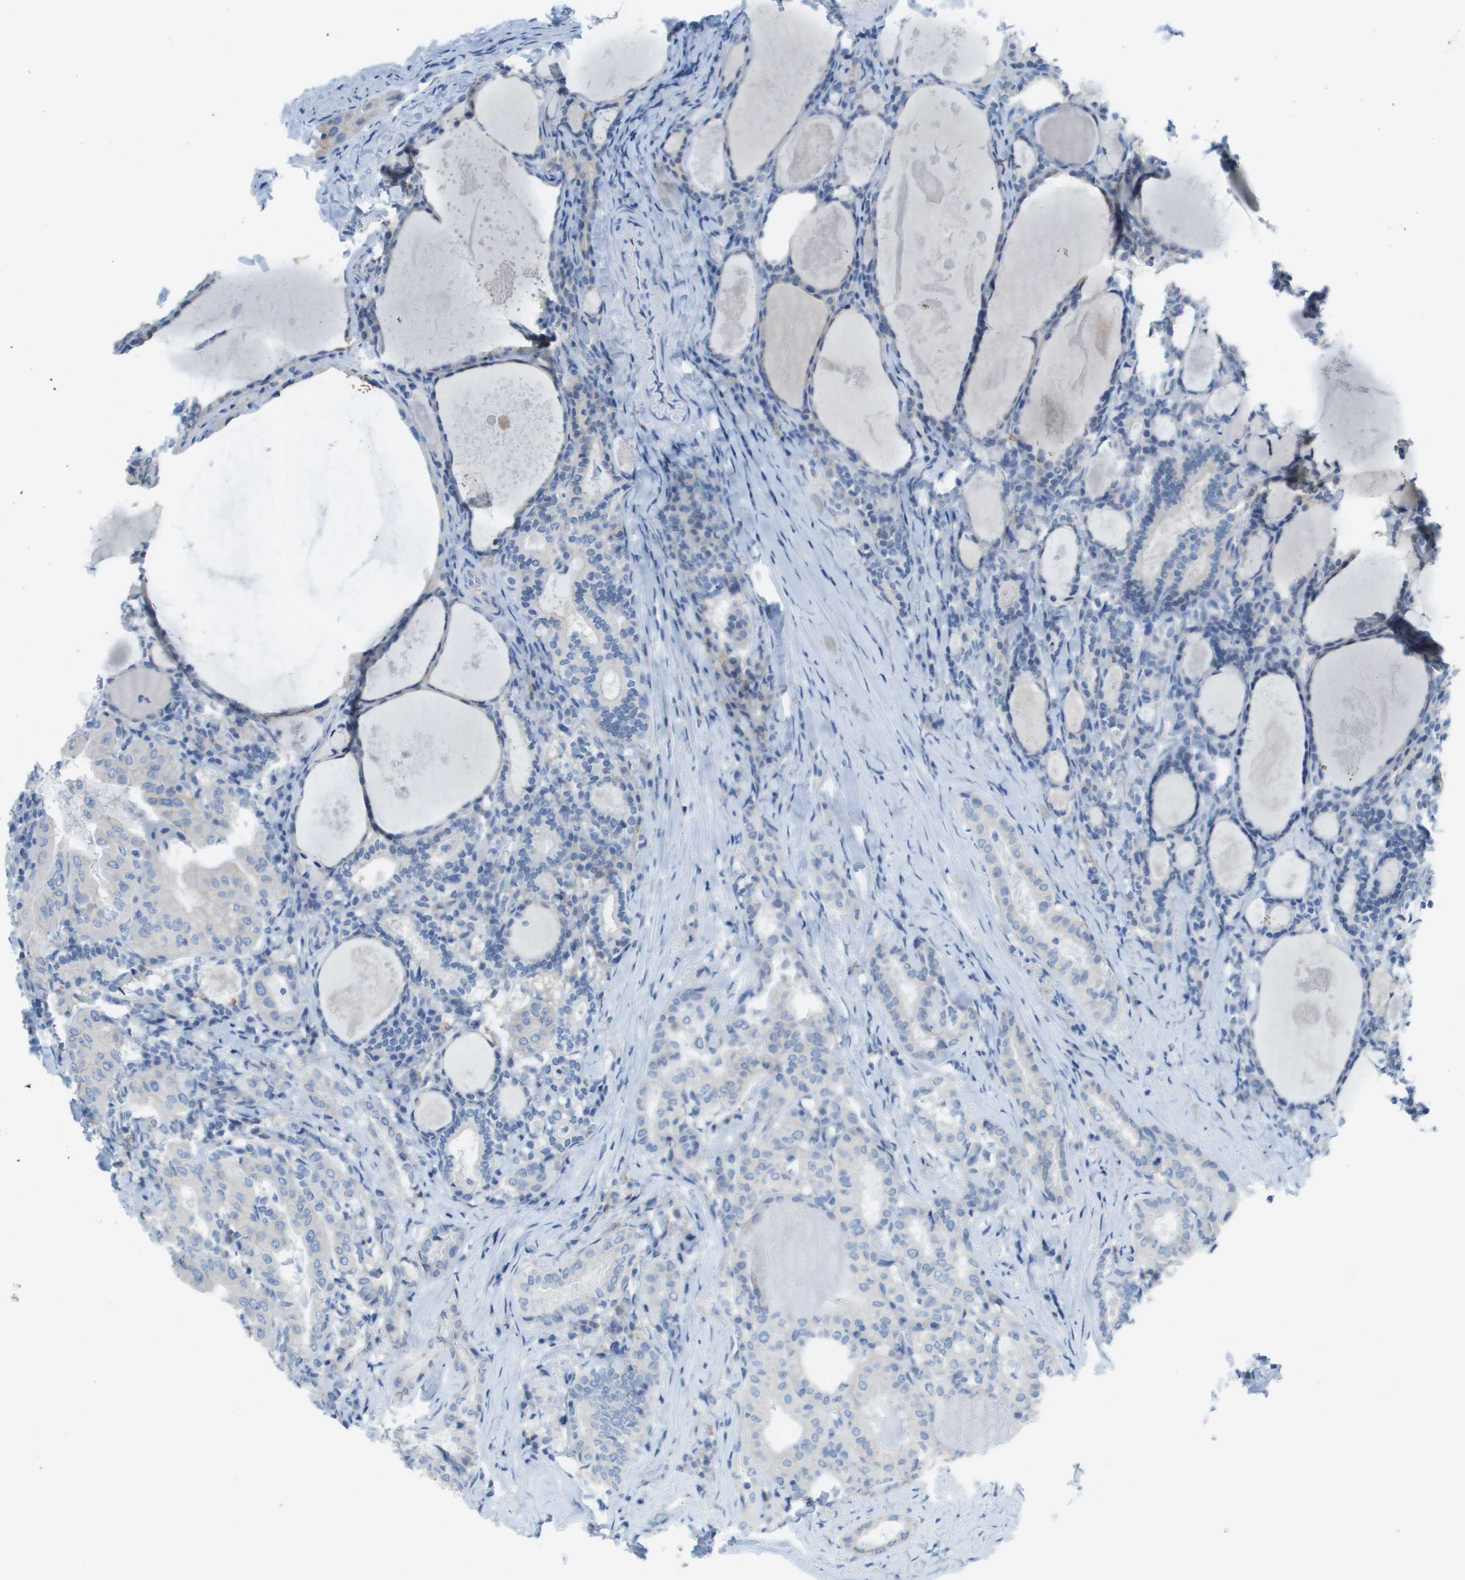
{"staining": {"intensity": "negative", "quantity": "none", "location": "none"}, "tissue": "thyroid cancer", "cell_type": "Tumor cells", "image_type": "cancer", "snomed": [{"axis": "morphology", "description": "Papillary adenocarcinoma, NOS"}, {"axis": "topography", "description": "Thyroid gland"}], "caption": "Tumor cells are negative for brown protein staining in thyroid cancer. The staining is performed using DAB brown chromogen with nuclei counter-stained in using hematoxylin.", "gene": "CD46", "patient": {"sex": "female", "age": 42}}